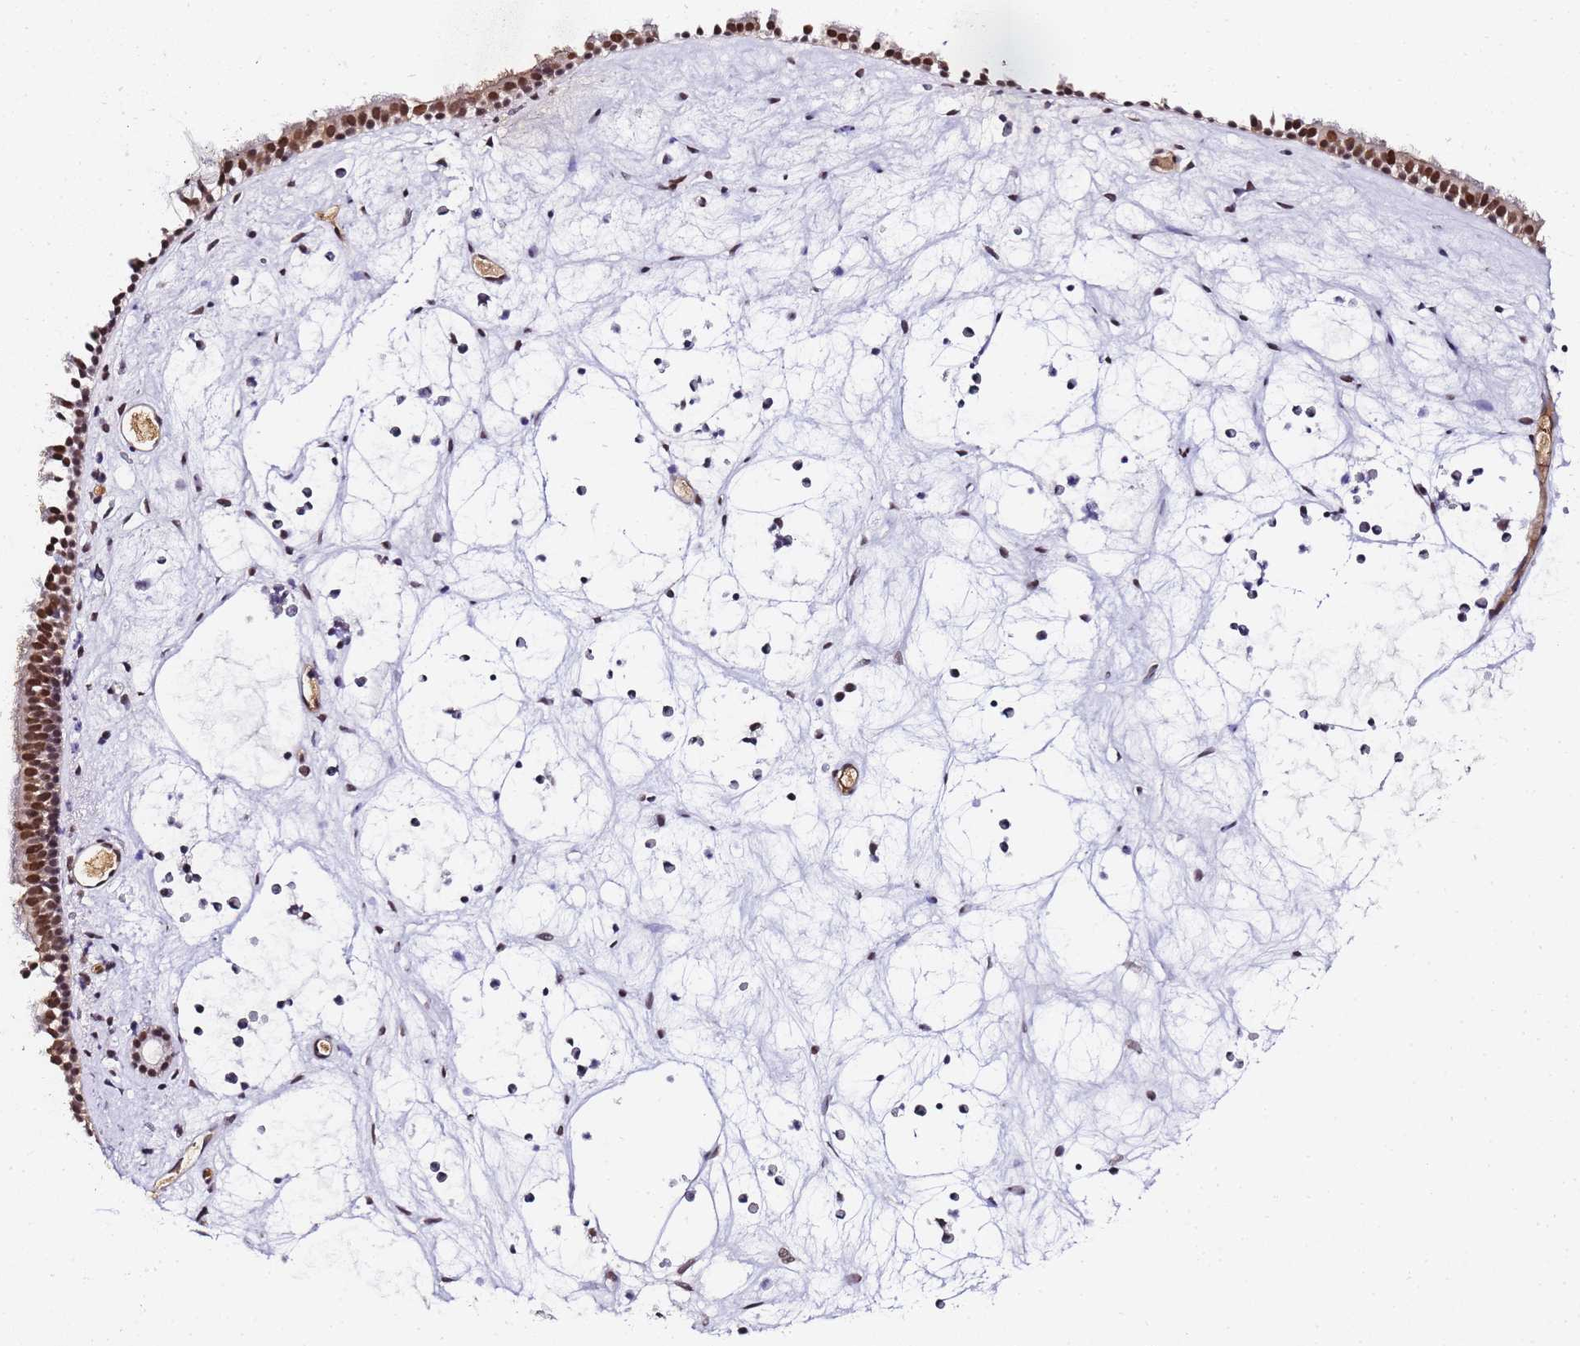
{"staining": {"intensity": "strong", "quantity": ">75%", "location": "nuclear"}, "tissue": "nasopharynx", "cell_type": "Respiratory epithelial cells", "image_type": "normal", "snomed": [{"axis": "morphology", "description": "Normal tissue, NOS"}, {"axis": "morphology", "description": "Inflammation, NOS"}, {"axis": "morphology", "description": "Malignant melanoma, Metastatic site"}, {"axis": "topography", "description": "Nasopharynx"}], "caption": "Immunohistochemical staining of benign human nasopharynx displays strong nuclear protein positivity in about >75% of respiratory epithelial cells.", "gene": "POLR1A", "patient": {"sex": "male", "age": 70}}